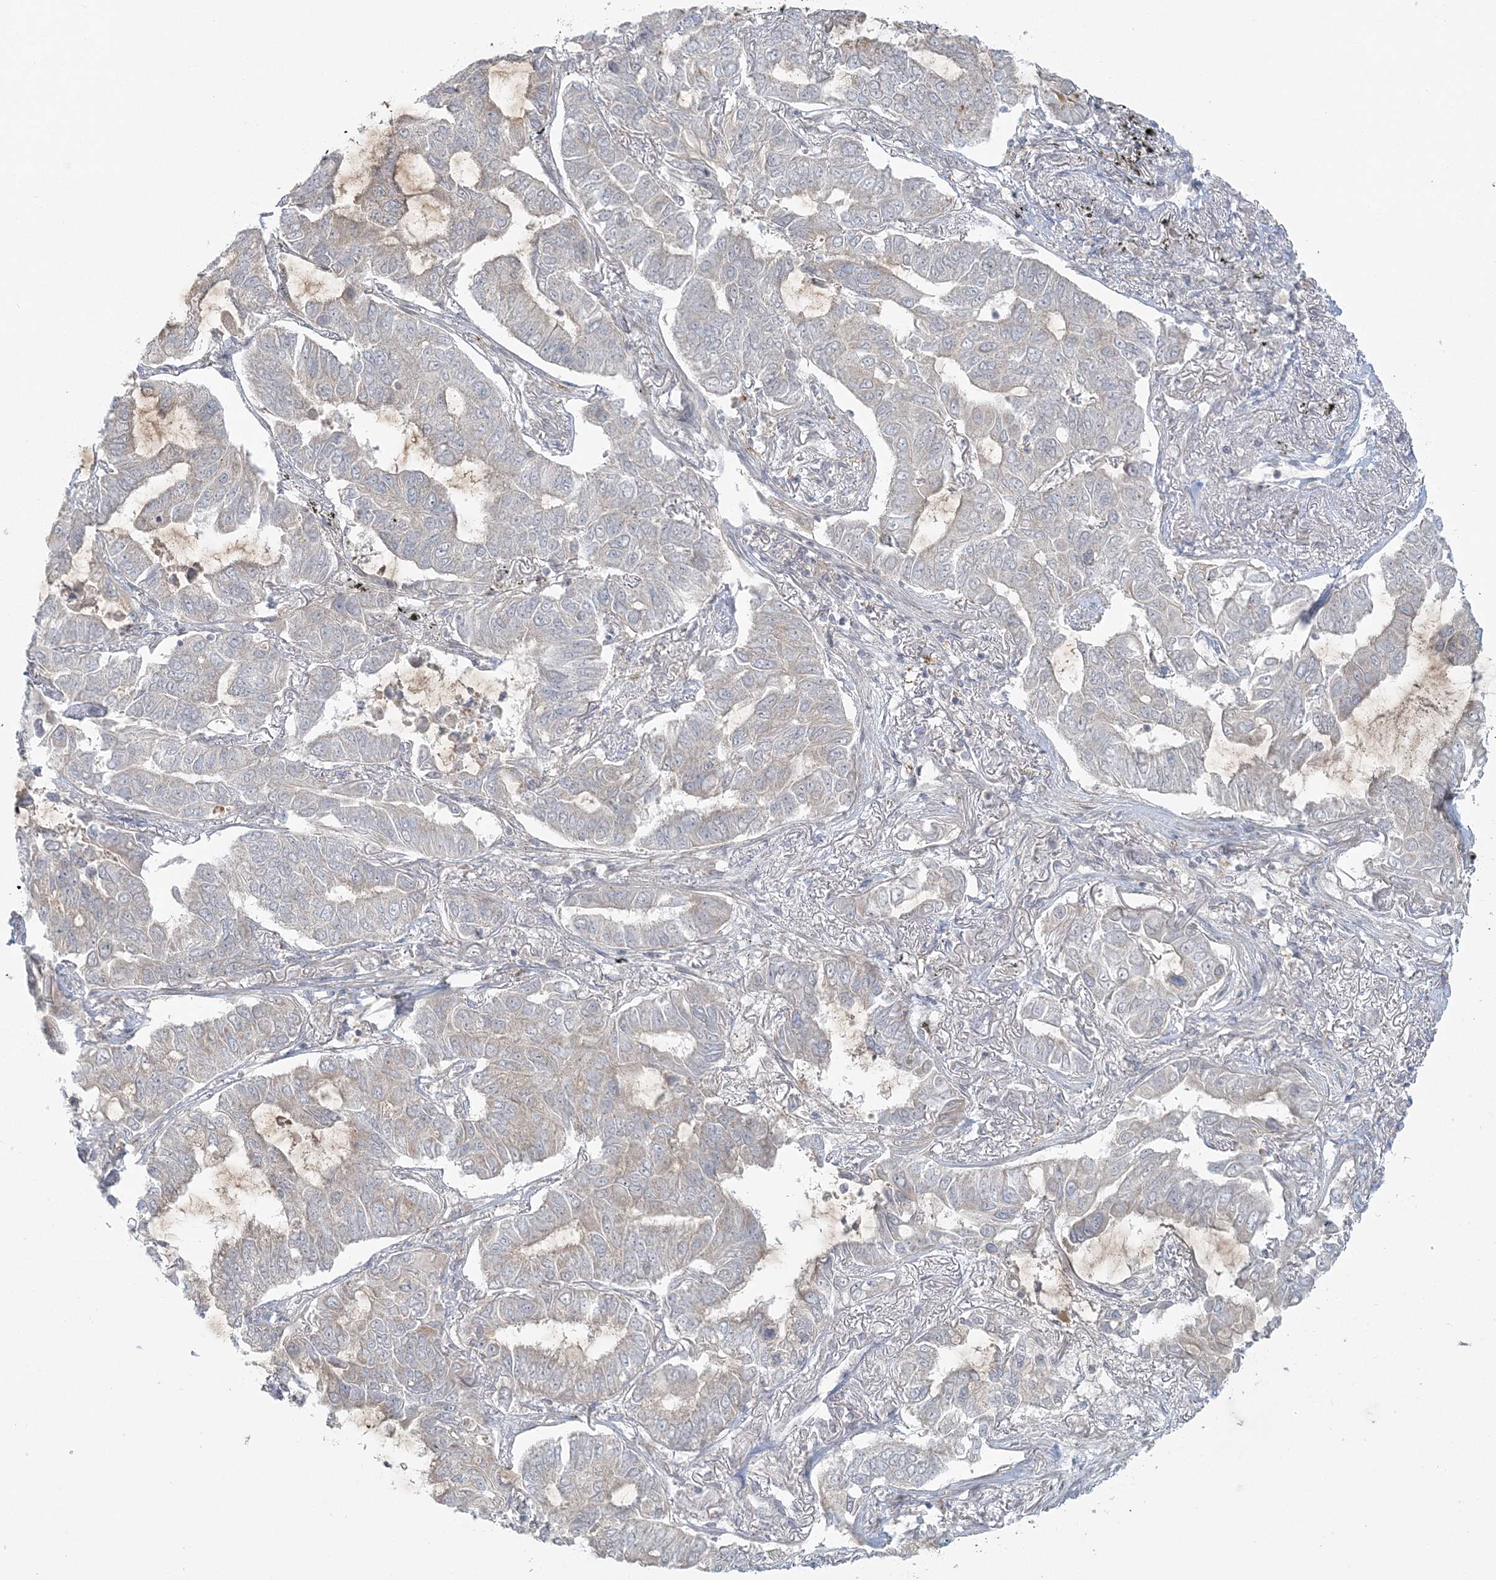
{"staining": {"intensity": "weak", "quantity": "<25%", "location": "cytoplasmic/membranous"}, "tissue": "lung cancer", "cell_type": "Tumor cells", "image_type": "cancer", "snomed": [{"axis": "morphology", "description": "Adenocarcinoma, NOS"}, {"axis": "topography", "description": "Lung"}], "caption": "Protein analysis of lung cancer (adenocarcinoma) displays no significant expression in tumor cells.", "gene": "BLTP3A", "patient": {"sex": "male", "age": 64}}